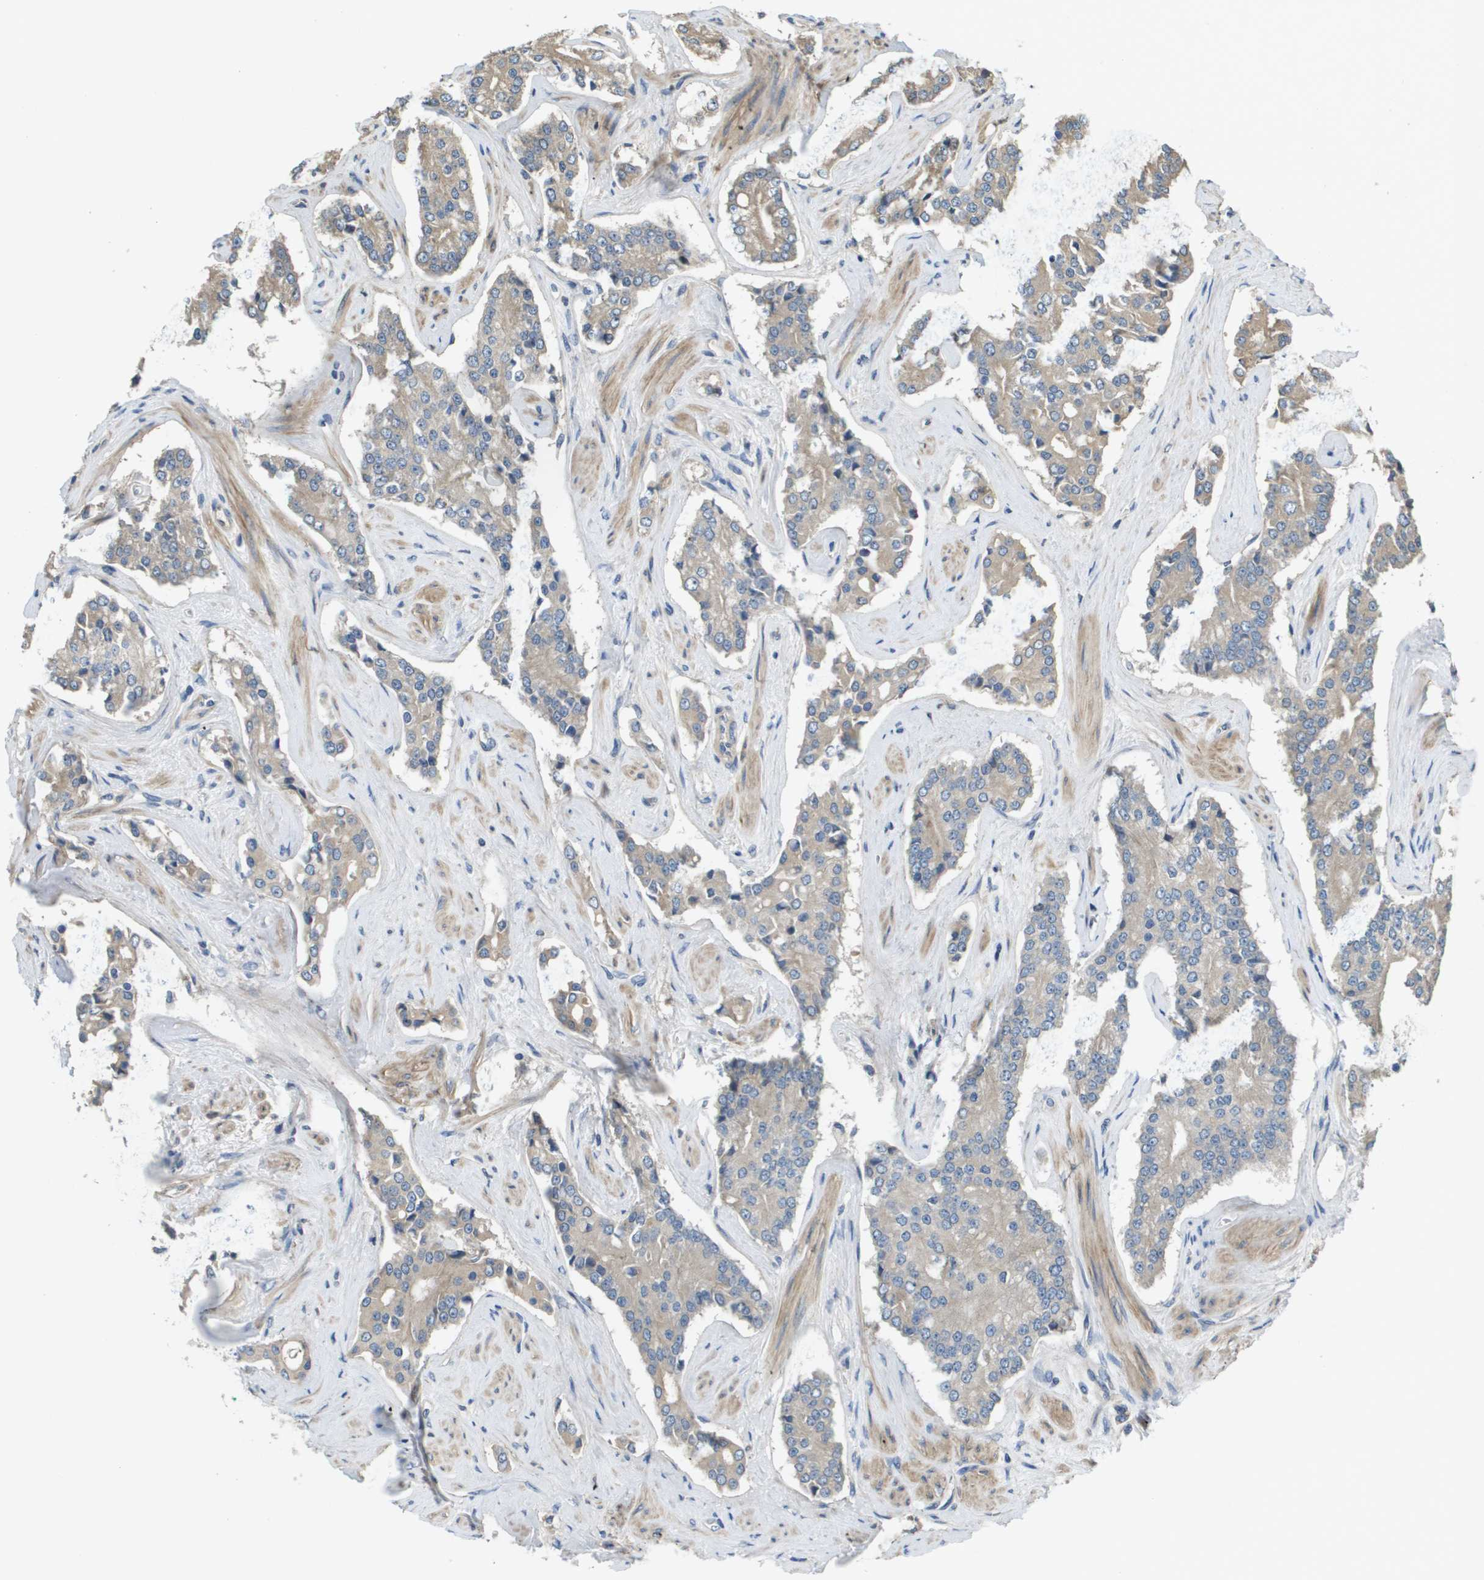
{"staining": {"intensity": "weak", "quantity": ">75%", "location": "cytoplasmic/membranous"}, "tissue": "prostate cancer", "cell_type": "Tumor cells", "image_type": "cancer", "snomed": [{"axis": "morphology", "description": "Normal tissue, NOS"}, {"axis": "morphology", "description": "Adenocarcinoma, High grade"}, {"axis": "topography", "description": "Prostate"}, {"axis": "topography", "description": "Seminal veicle"}], "caption": "High-grade adenocarcinoma (prostate) was stained to show a protein in brown. There is low levels of weak cytoplasmic/membranous expression in approximately >75% of tumor cells.", "gene": "KRT23", "patient": {"sex": "male", "age": 55}}